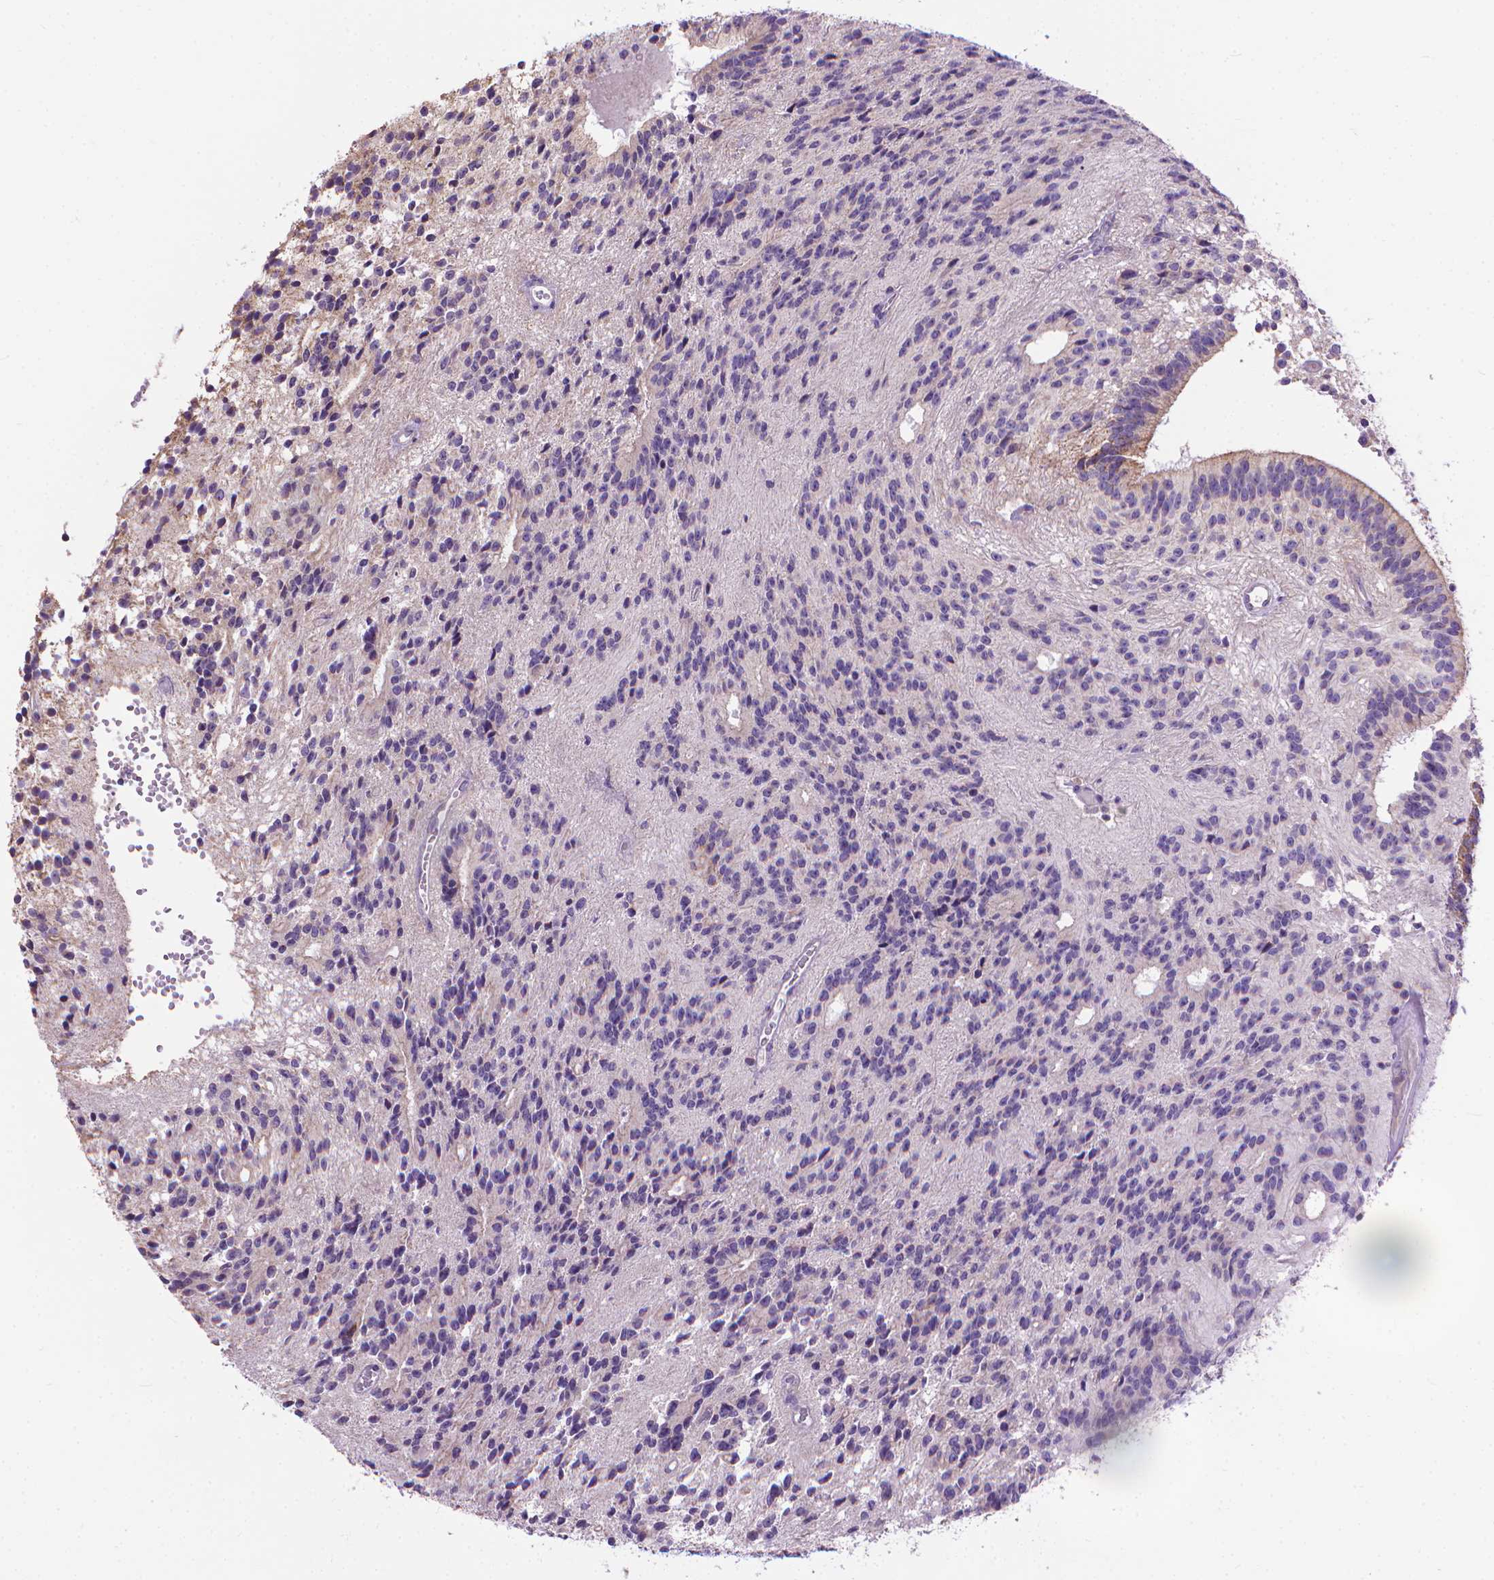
{"staining": {"intensity": "negative", "quantity": "none", "location": "none"}, "tissue": "glioma", "cell_type": "Tumor cells", "image_type": "cancer", "snomed": [{"axis": "morphology", "description": "Glioma, malignant, Low grade"}, {"axis": "topography", "description": "Brain"}], "caption": "Low-grade glioma (malignant) stained for a protein using IHC demonstrates no positivity tumor cells.", "gene": "SYN1", "patient": {"sex": "male", "age": 31}}